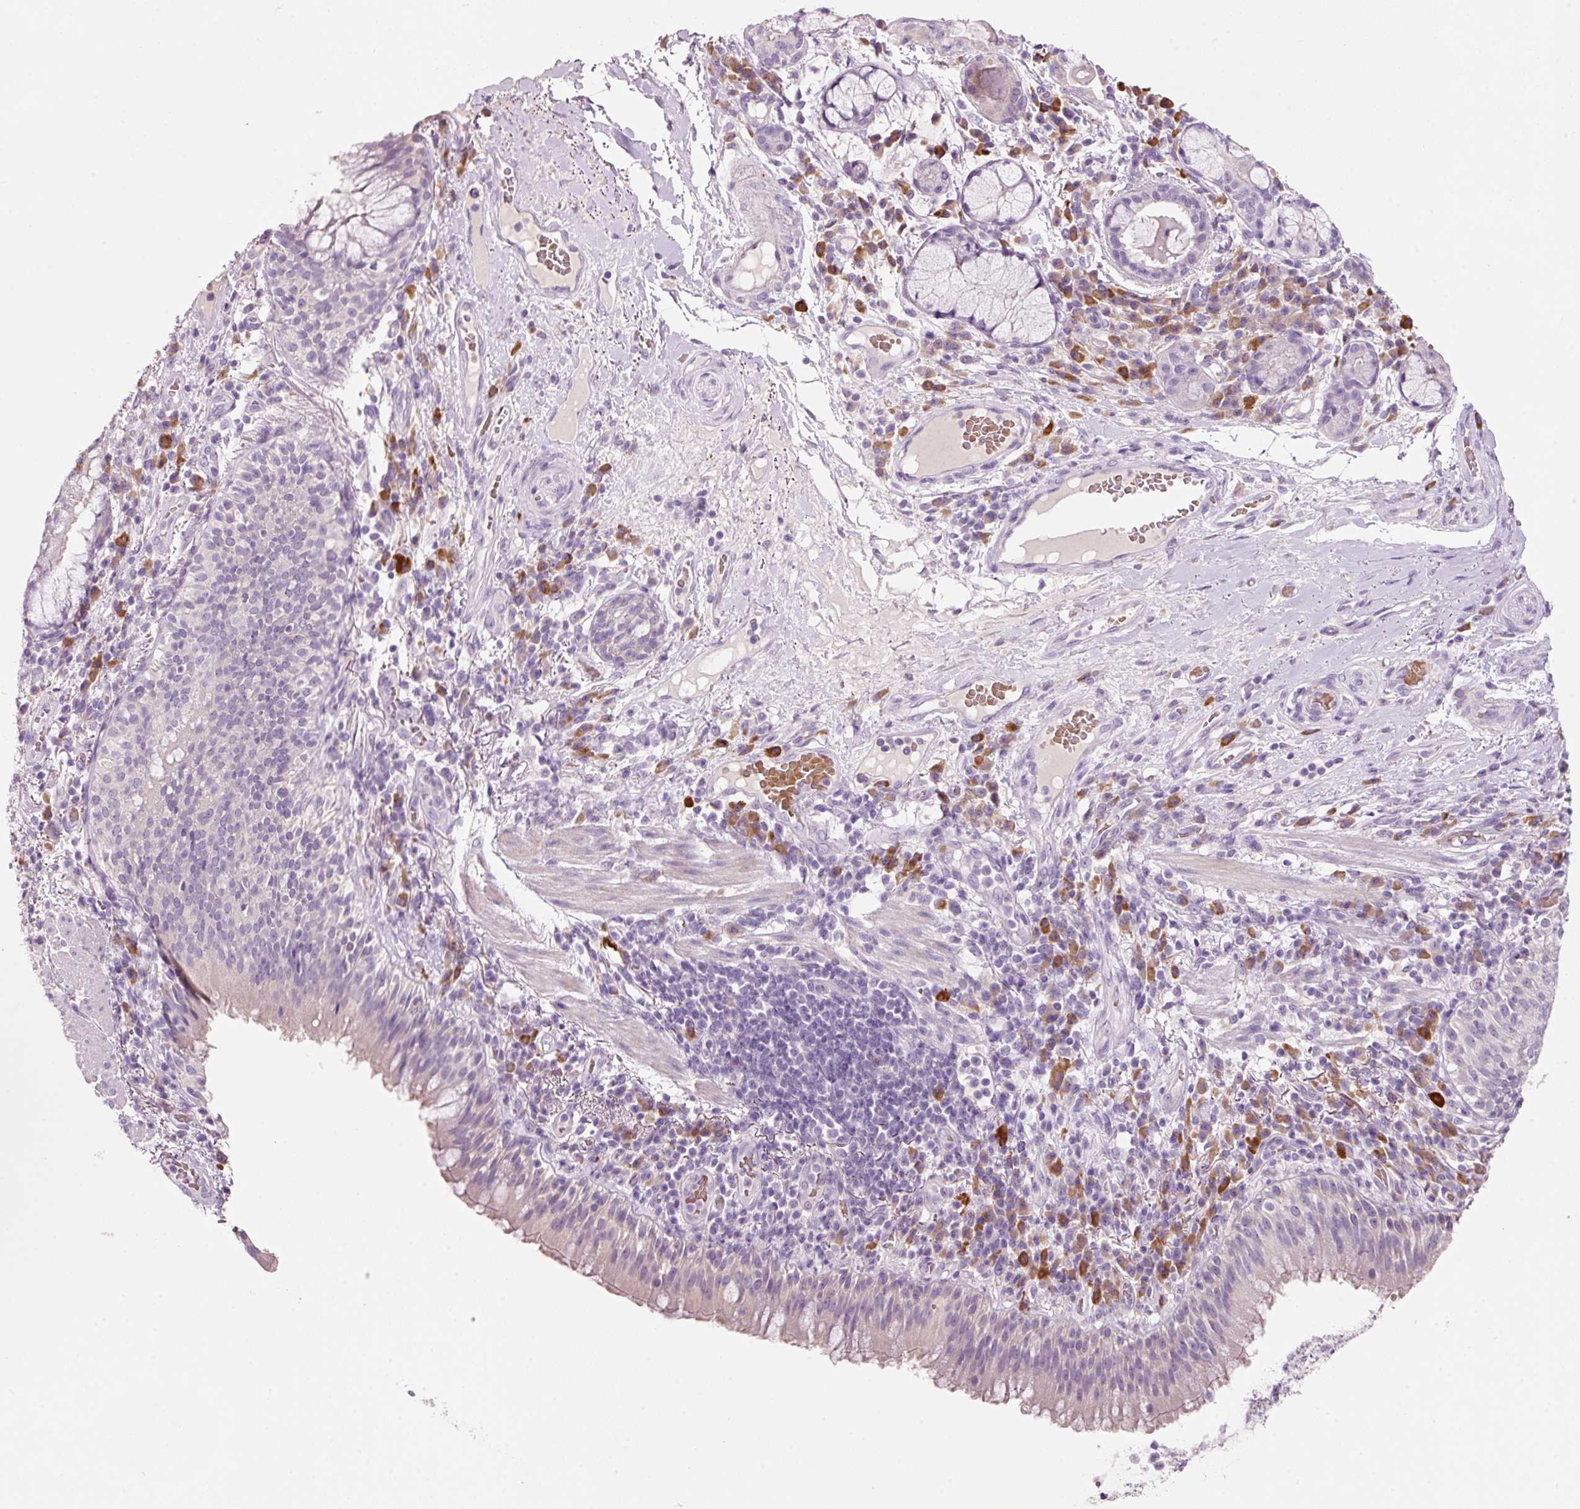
{"staining": {"intensity": "negative", "quantity": "none", "location": "none"}, "tissue": "bronchus", "cell_type": "Respiratory epithelial cells", "image_type": "normal", "snomed": [{"axis": "morphology", "description": "Normal tissue, NOS"}, {"axis": "topography", "description": "Cartilage tissue"}, {"axis": "topography", "description": "Bronchus"}], "caption": "Immunohistochemistry of unremarkable bronchus demonstrates no expression in respiratory epithelial cells.", "gene": "TENT5C", "patient": {"sex": "male", "age": 56}}